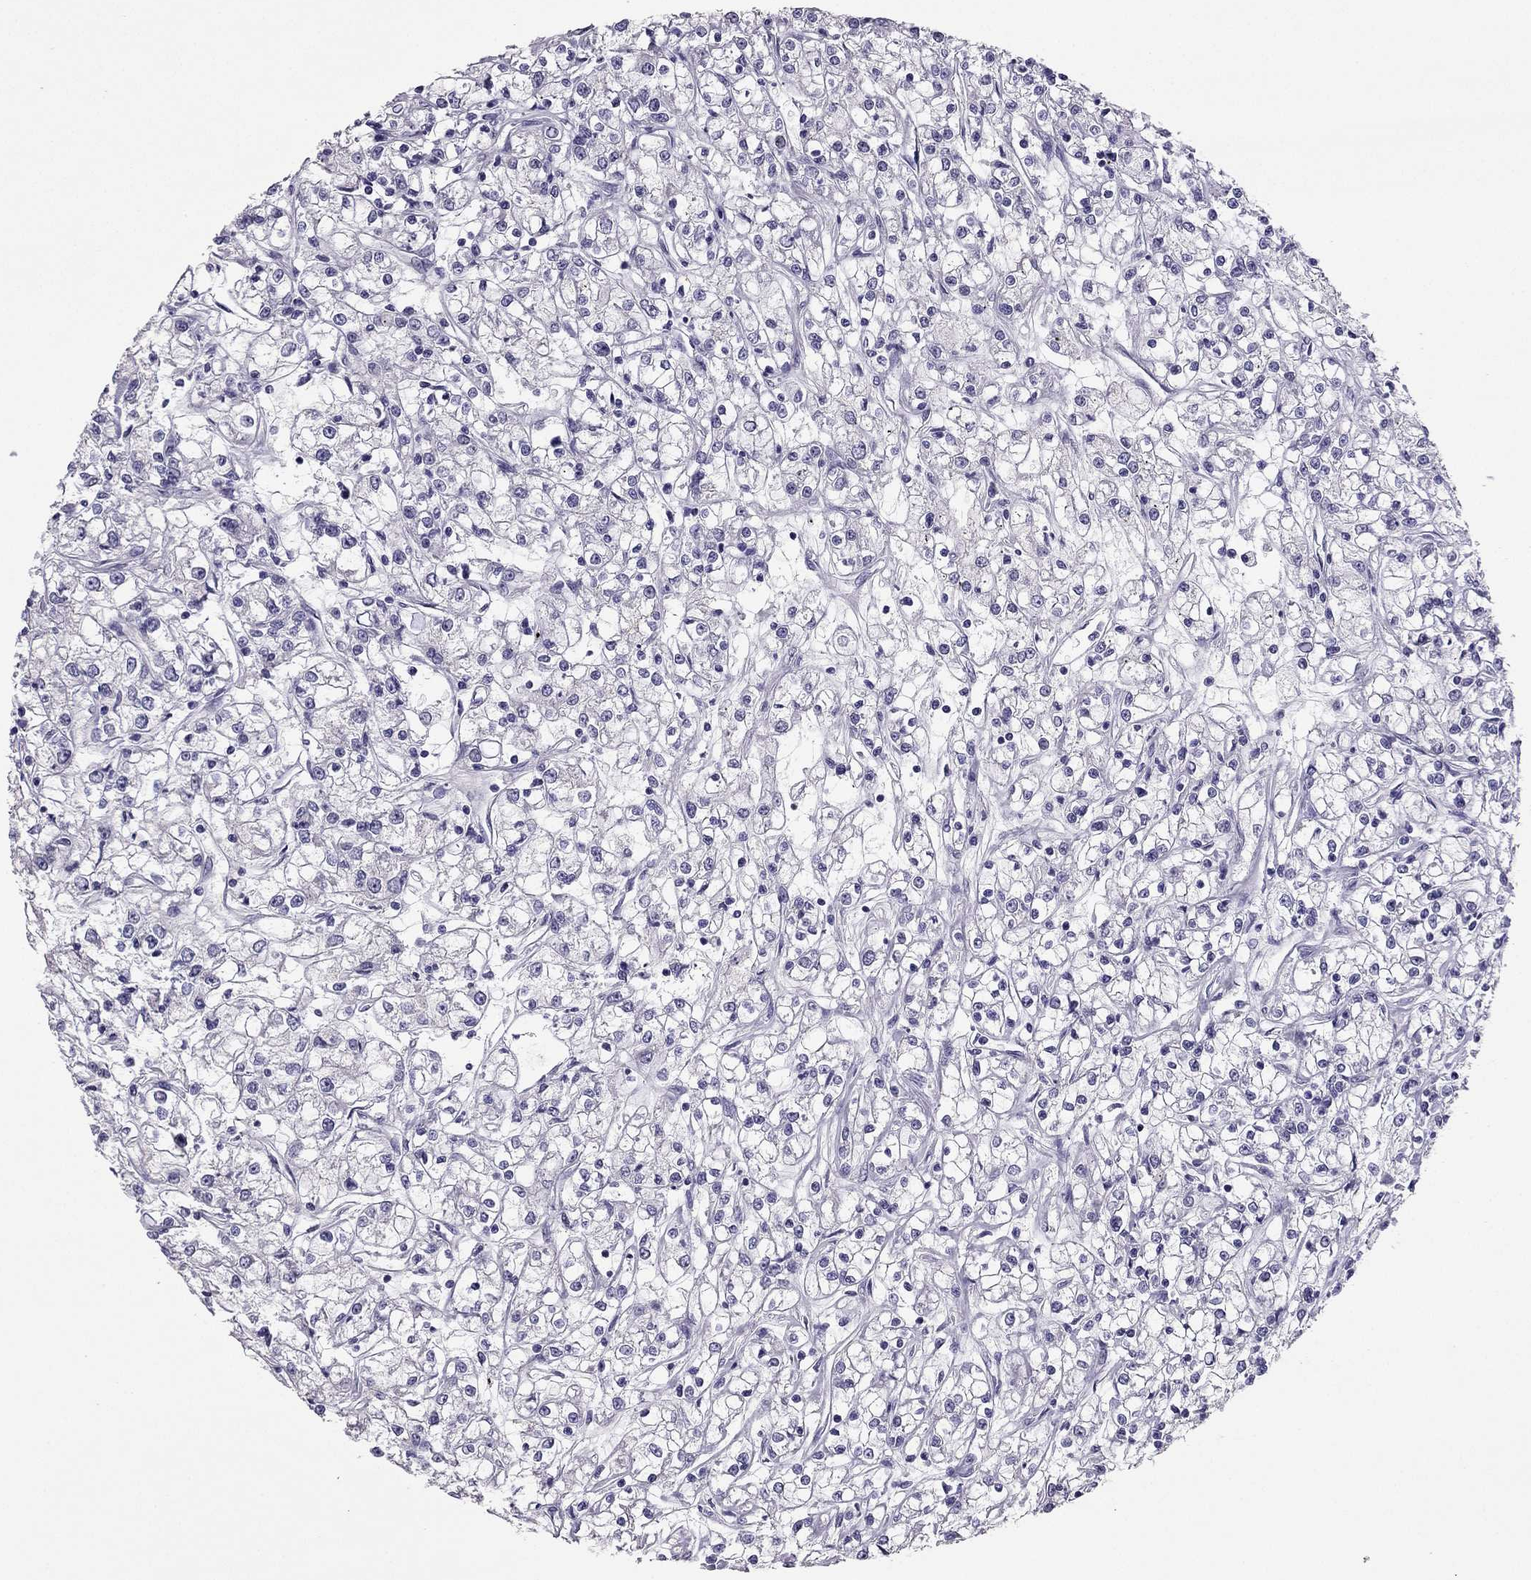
{"staining": {"intensity": "negative", "quantity": "none", "location": "none"}, "tissue": "renal cancer", "cell_type": "Tumor cells", "image_type": "cancer", "snomed": [{"axis": "morphology", "description": "Adenocarcinoma, NOS"}, {"axis": "topography", "description": "Kidney"}], "caption": "Tumor cells are negative for protein expression in human renal adenocarcinoma.", "gene": "RHO", "patient": {"sex": "female", "age": 59}}